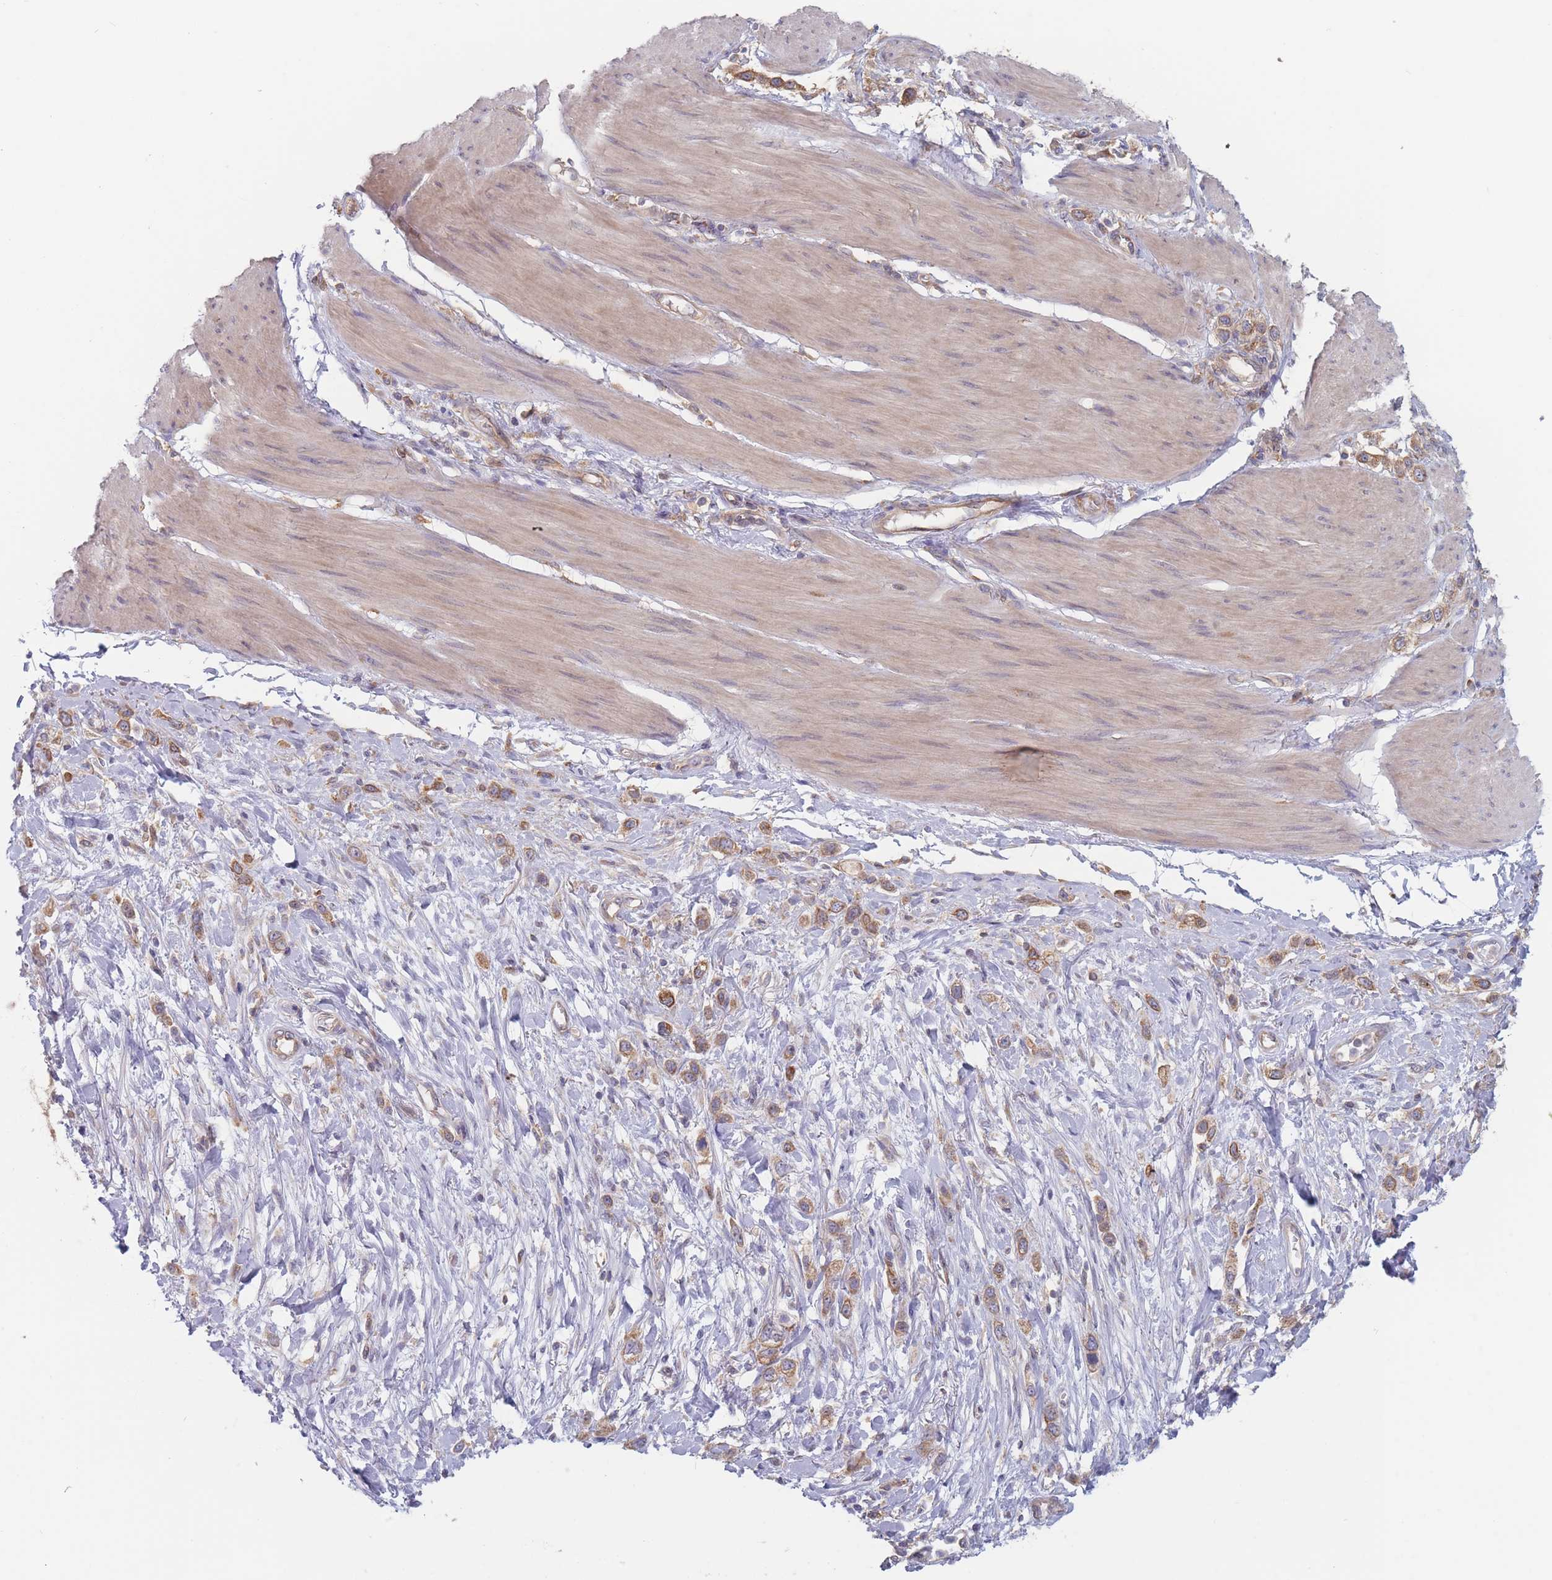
{"staining": {"intensity": "moderate", "quantity": ">75%", "location": "cytoplasmic/membranous"}, "tissue": "stomach cancer", "cell_type": "Tumor cells", "image_type": "cancer", "snomed": [{"axis": "morphology", "description": "Adenocarcinoma, NOS"}, {"axis": "topography", "description": "Stomach"}], "caption": "Immunohistochemistry (IHC) photomicrograph of human stomach cancer stained for a protein (brown), which shows medium levels of moderate cytoplasmic/membranous expression in about >75% of tumor cells.", "gene": "EFCC1", "patient": {"sex": "female", "age": 65}}